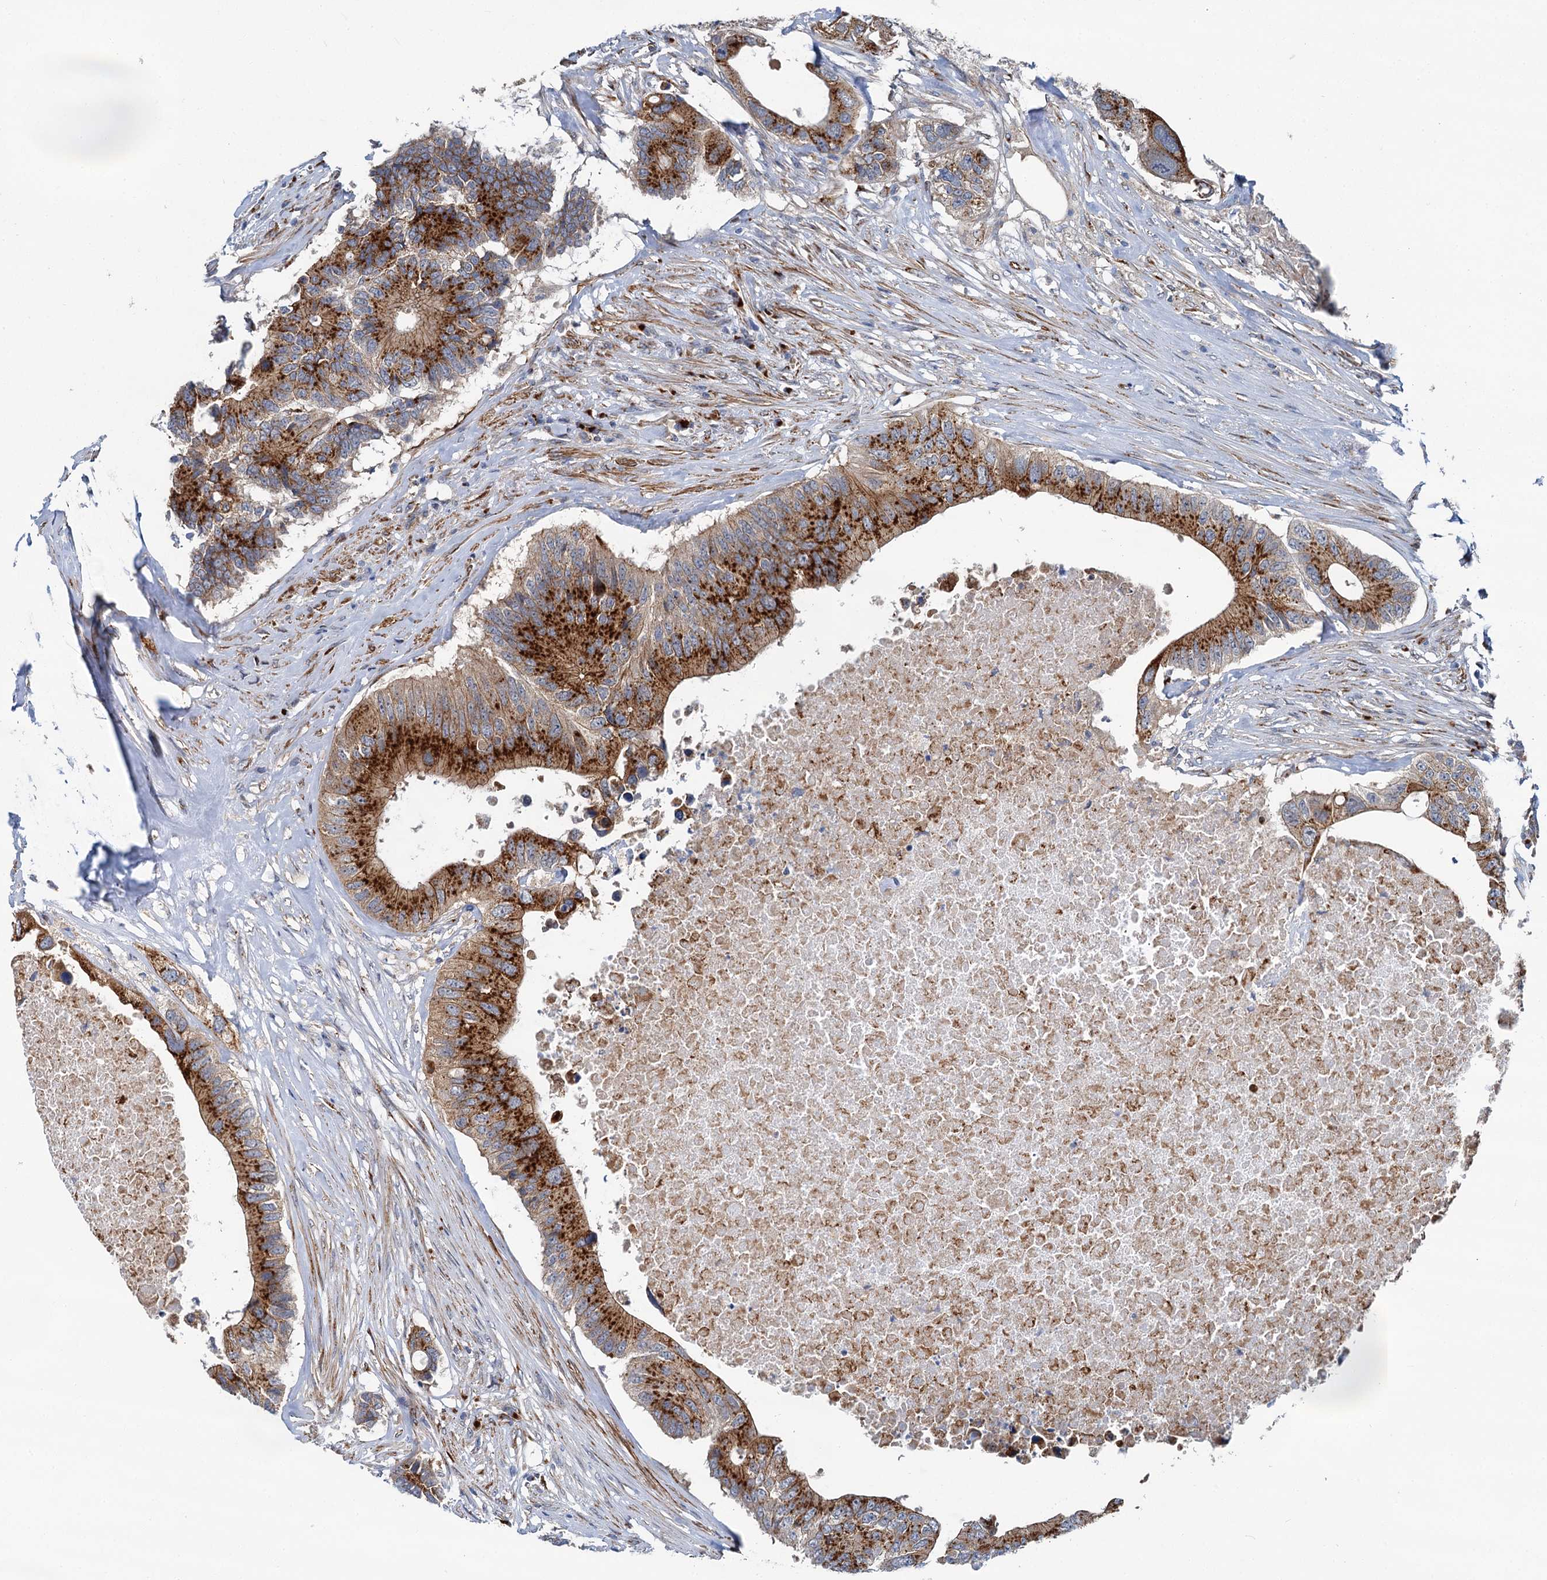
{"staining": {"intensity": "strong", "quantity": ">75%", "location": "cytoplasmic/membranous"}, "tissue": "colorectal cancer", "cell_type": "Tumor cells", "image_type": "cancer", "snomed": [{"axis": "morphology", "description": "Adenocarcinoma, NOS"}, {"axis": "topography", "description": "Colon"}], "caption": "Protein analysis of colorectal cancer tissue shows strong cytoplasmic/membranous staining in about >75% of tumor cells.", "gene": "BET1L", "patient": {"sex": "male", "age": 71}}